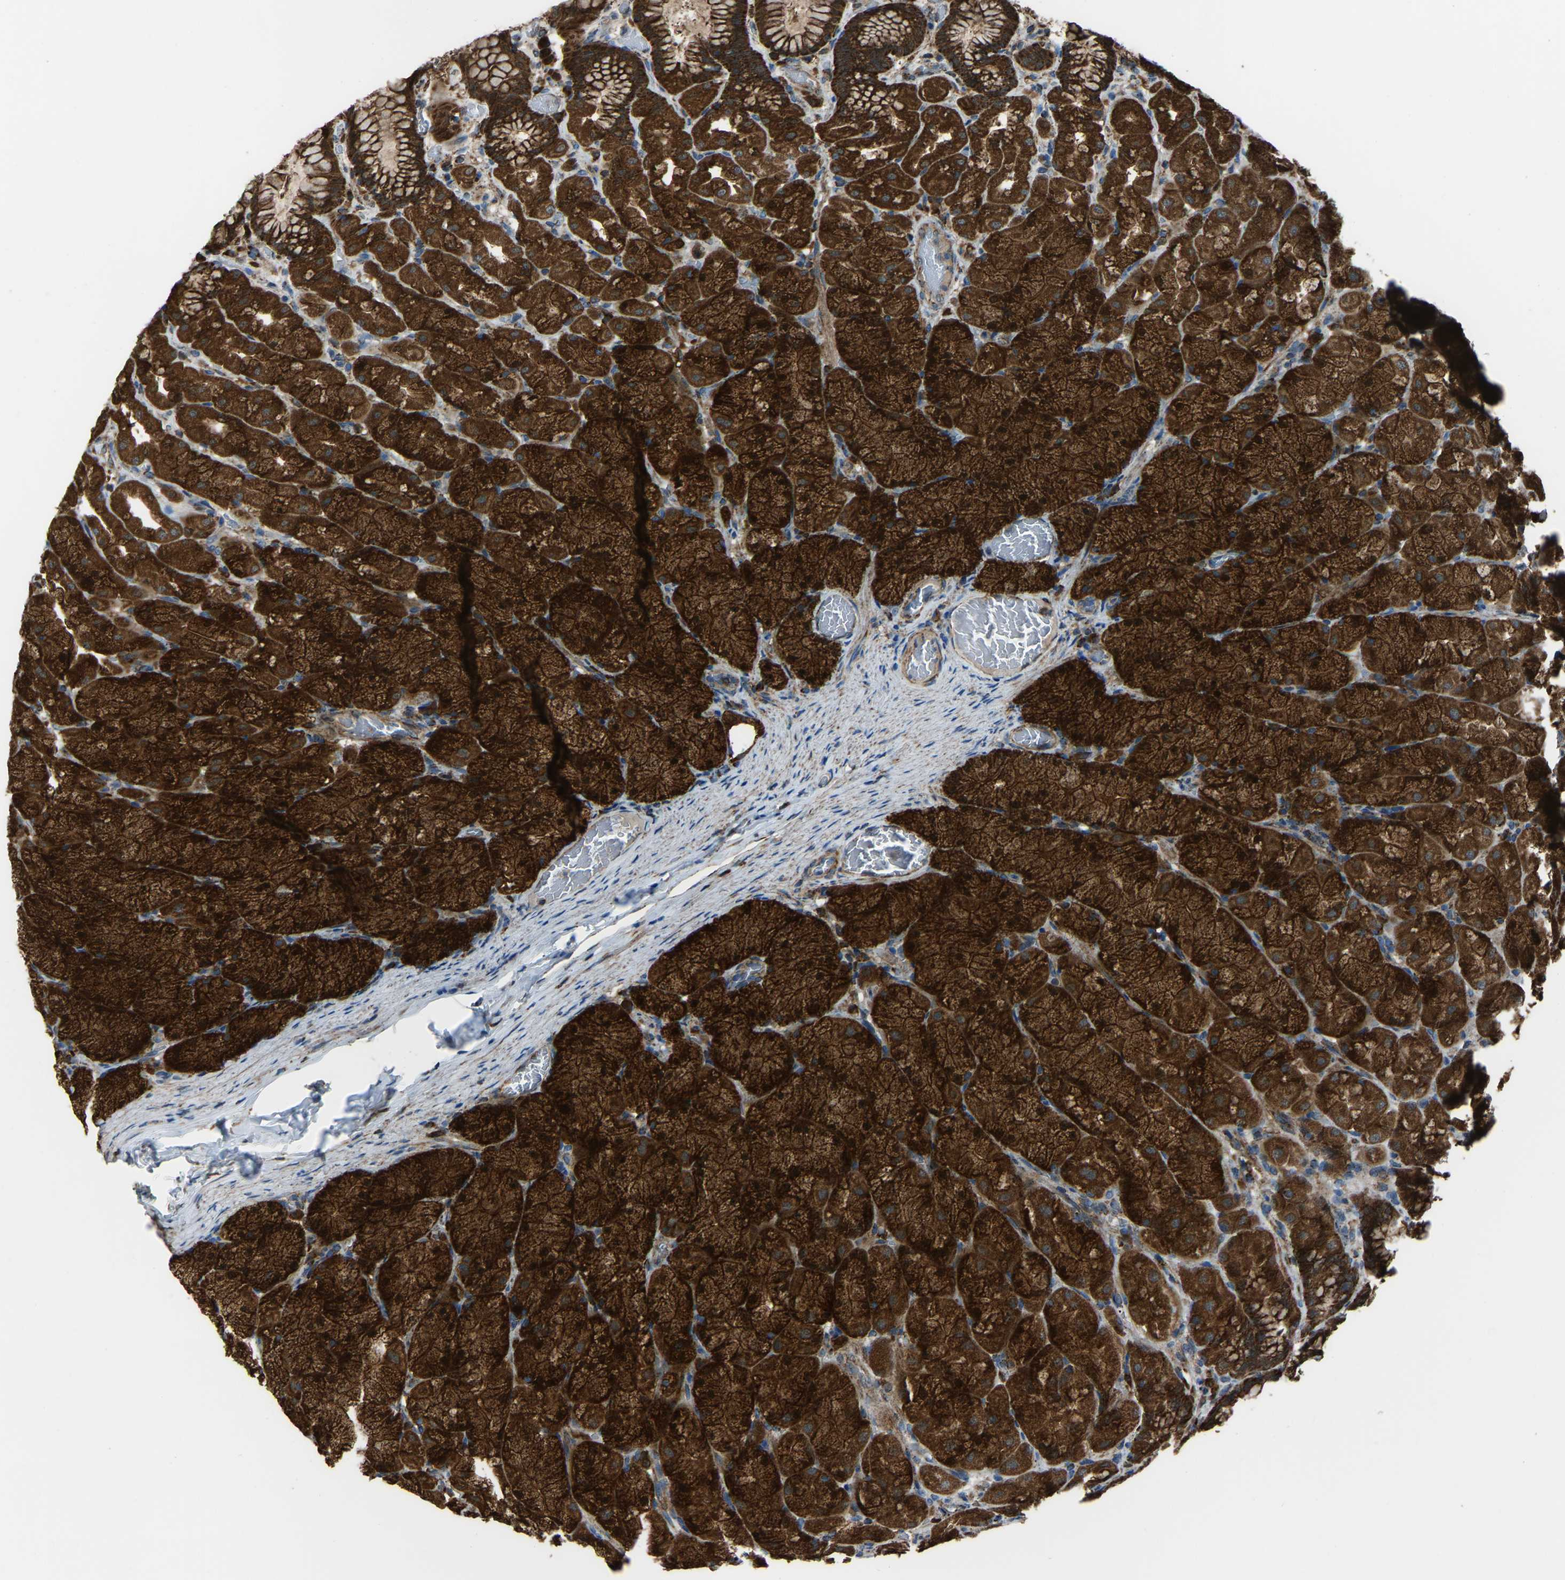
{"staining": {"intensity": "strong", "quantity": ">75%", "location": "cytoplasmic/membranous"}, "tissue": "stomach", "cell_type": "Glandular cells", "image_type": "normal", "snomed": [{"axis": "morphology", "description": "Normal tissue, NOS"}, {"axis": "topography", "description": "Stomach, upper"}], "caption": "An IHC photomicrograph of unremarkable tissue is shown. Protein staining in brown shows strong cytoplasmic/membranous positivity in stomach within glandular cells. (DAB (3,3'-diaminobenzidine) IHC, brown staining for protein, blue staining for nuclei).", "gene": "AKR1A1", "patient": {"sex": "female", "age": 56}}